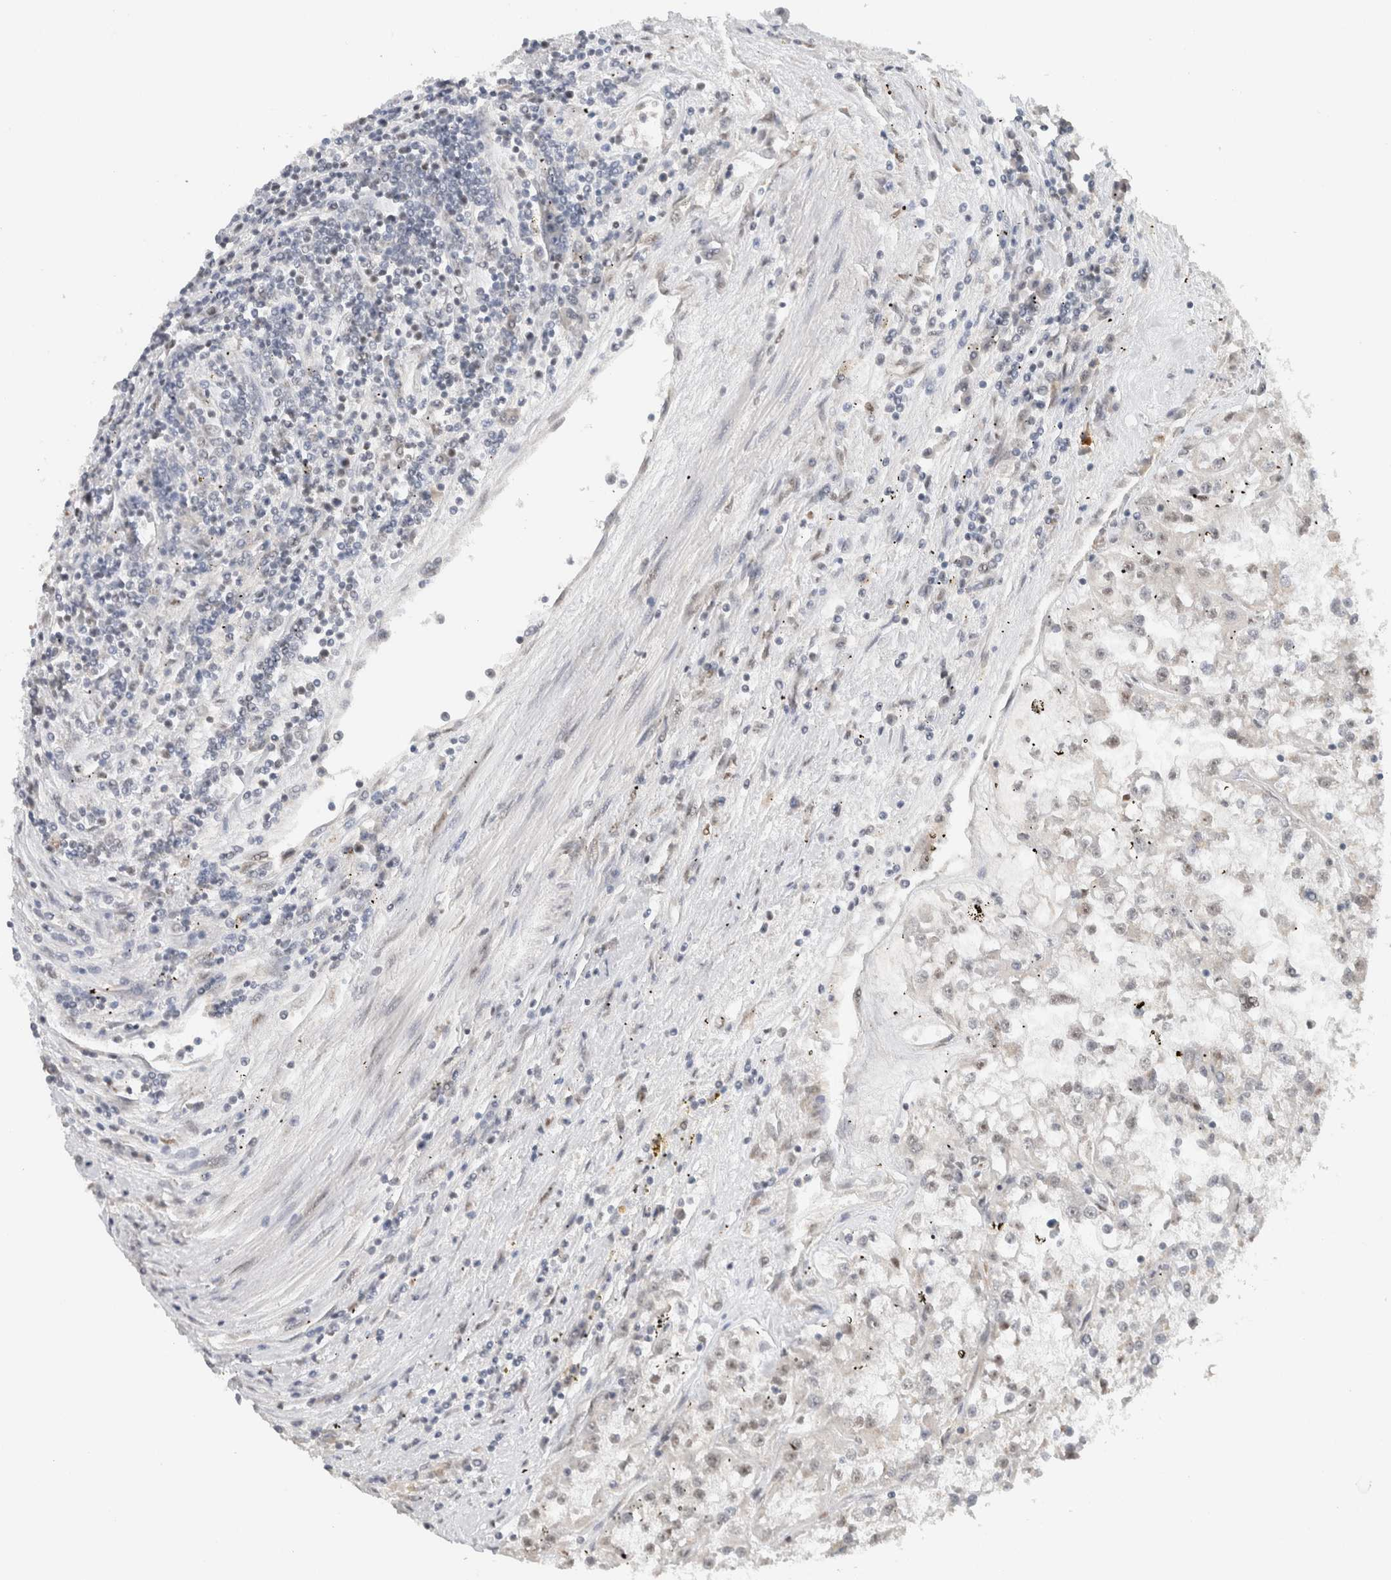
{"staining": {"intensity": "moderate", "quantity": "<25%", "location": "nuclear"}, "tissue": "renal cancer", "cell_type": "Tumor cells", "image_type": "cancer", "snomed": [{"axis": "morphology", "description": "Adenocarcinoma, NOS"}, {"axis": "topography", "description": "Kidney"}], "caption": "IHC photomicrograph of neoplastic tissue: human adenocarcinoma (renal) stained using immunohistochemistry shows low levels of moderate protein expression localized specifically in the nuclear of tumor cells, appearing as a nuclear brown color.", "gene": "DDX42", "patient": {"sex": "female", "age": 52}}